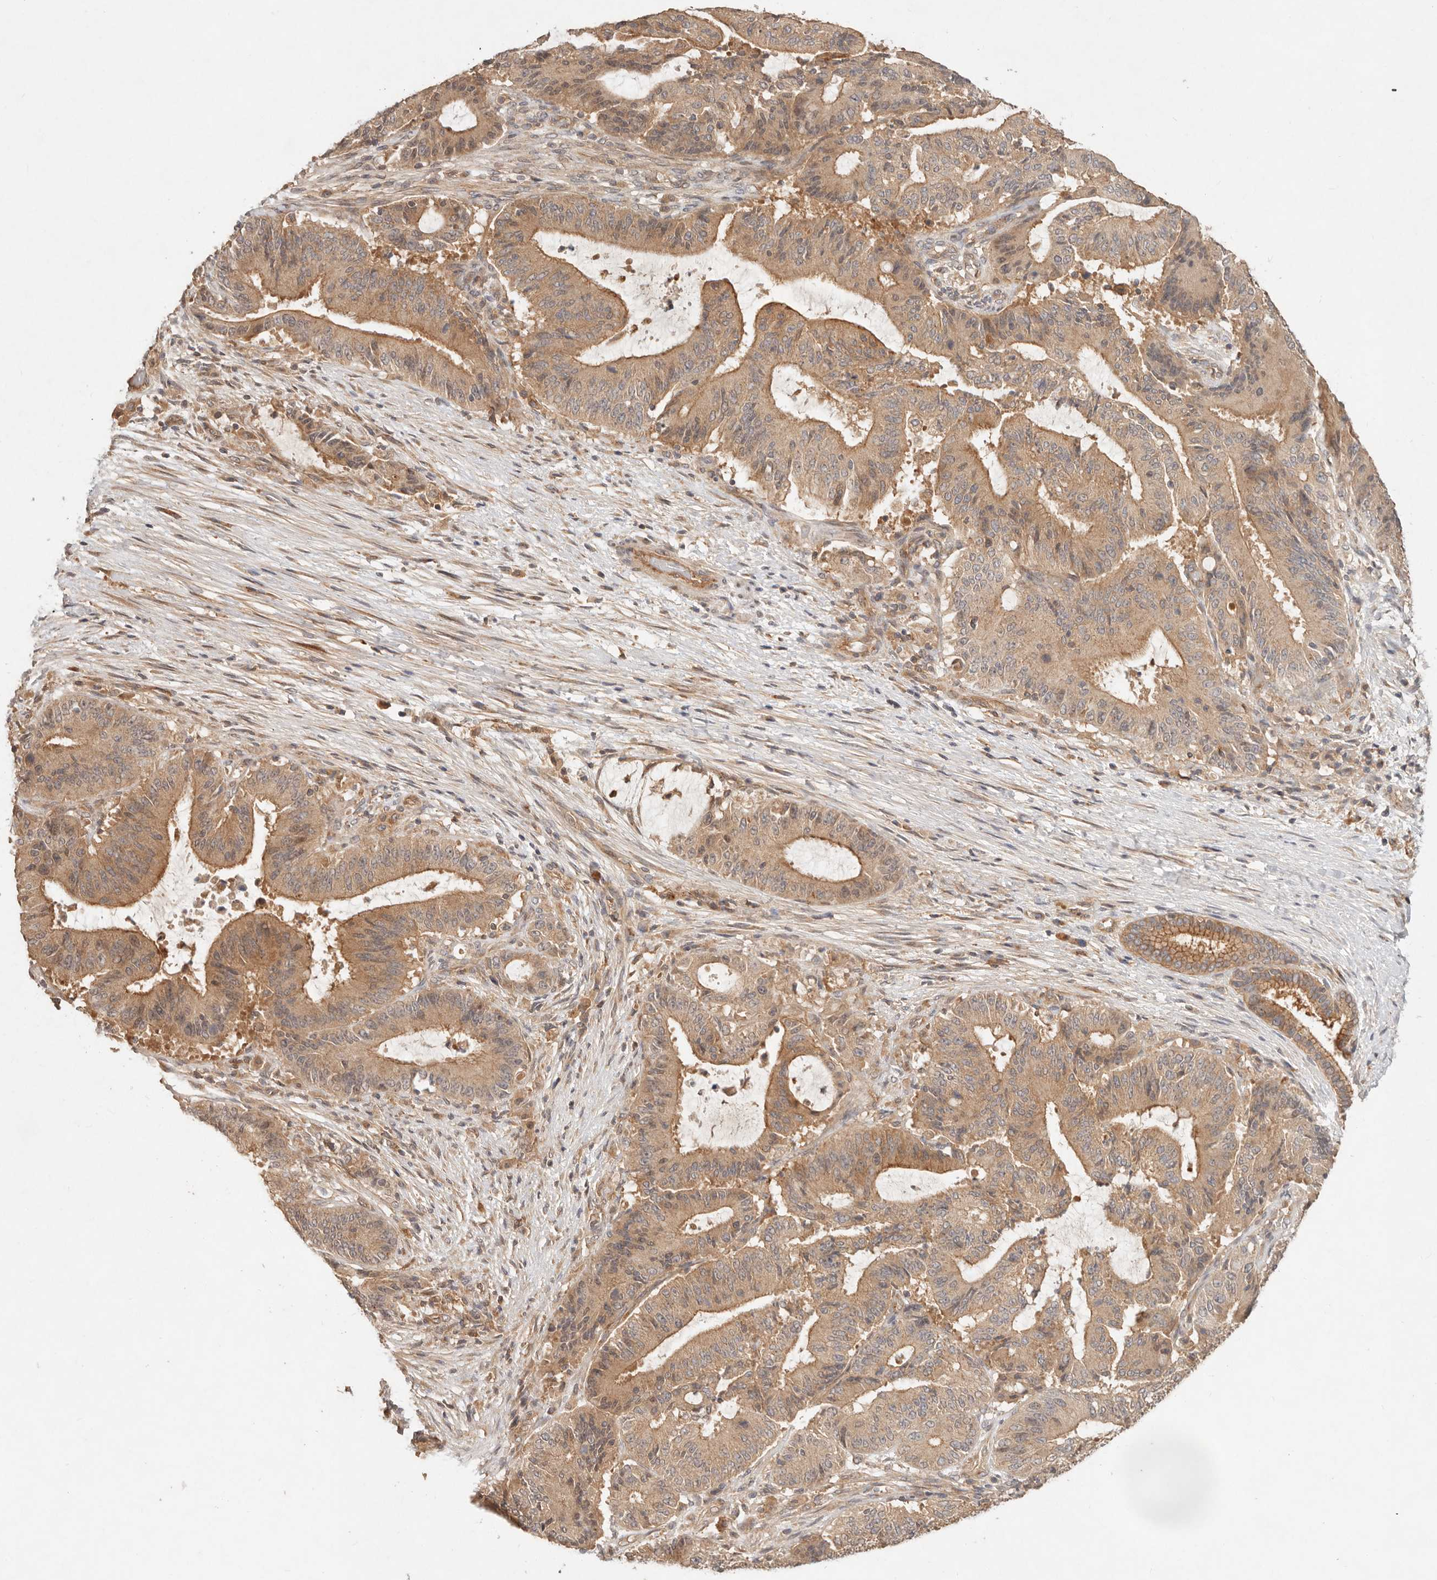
{"staining": {"intensity": "moderate", "quantity": ">75%", "location": "cytoplasmic/membranous"}, "tissue": "liver cancer", "cell_type": "Tumor cells", "image_type": "cancer", "snomed": [{"axis": "morphology", "description": "Normal tissue, NOS"}, {"axis": "morphology", "description": "Cholangiocarcinoma"}, {"axis": "topography", "description": "Liver"}, {"axis": "topography", "description": "Peripheral nerve tissue"}], "caption": "IHC micrograph of human liver cancer stained for a protein (brown), which shows medium levels of moderate cytoplasmic/membranous staining in about >75% of tumor cells.", "gene": "HECTD3", "patient": {"sex": "female", "age": 73}}